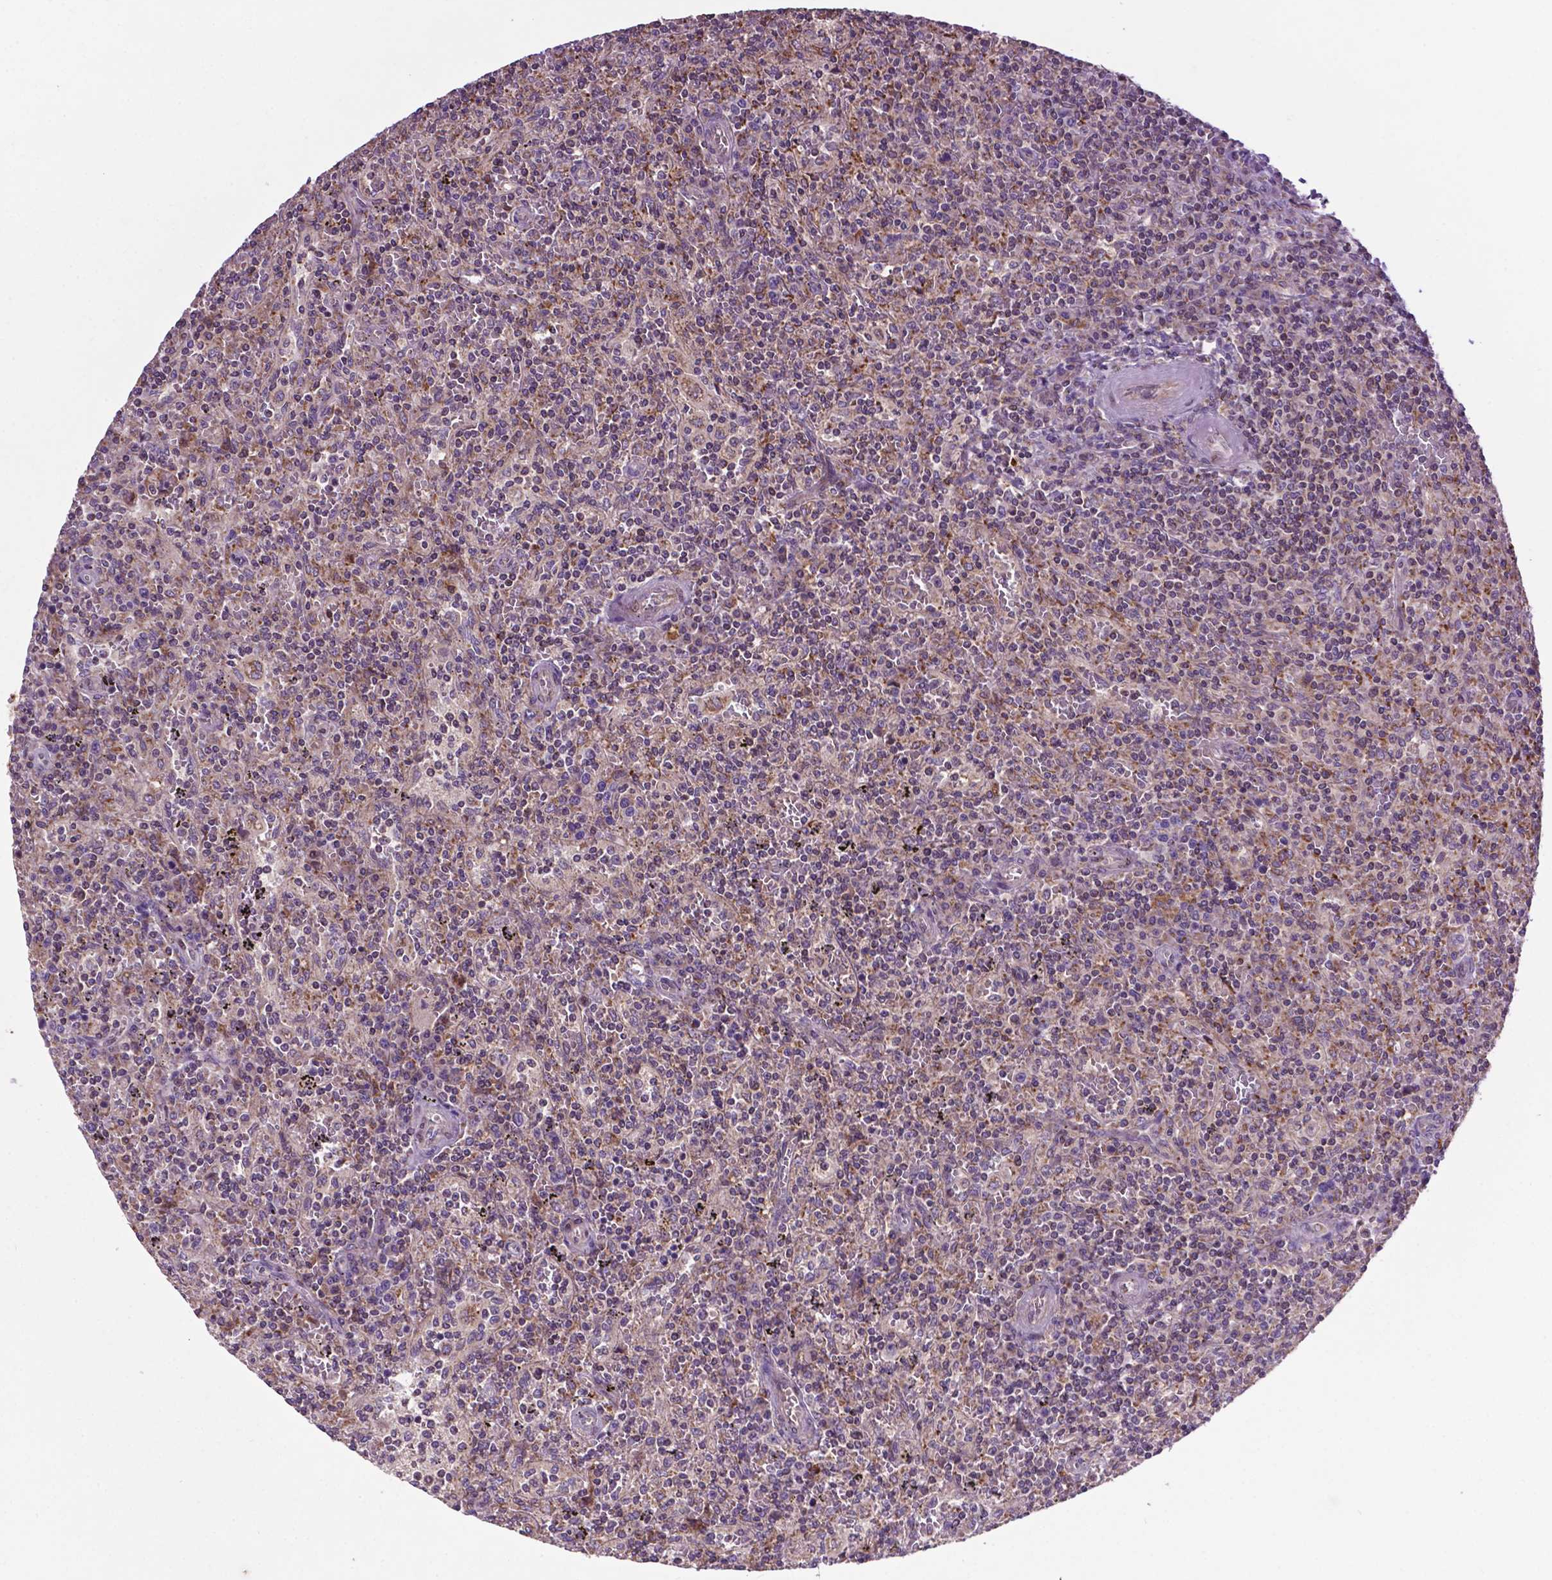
{"staining": {"intensity": "negative", "quantity": "none", "location": "none"}, "tissue": "lymphoma", "cell_type": "Tumor cells", "image_type": "cancer", "snomed": [{"axis": "morphology", "description": "Malignant lymphoma, non-Hodgkin's type, Low grade"}, {"axis": "topography", "description": "Spleen"}], "caption": "Protein analysis of lymphoma displays no significant staining in tumor cells. (DAB immunohistochemistry visualized using brightfield microscopy, high magnification).", "gene": "SPNS2", "patient": {"sex": "male", "age": 62}}